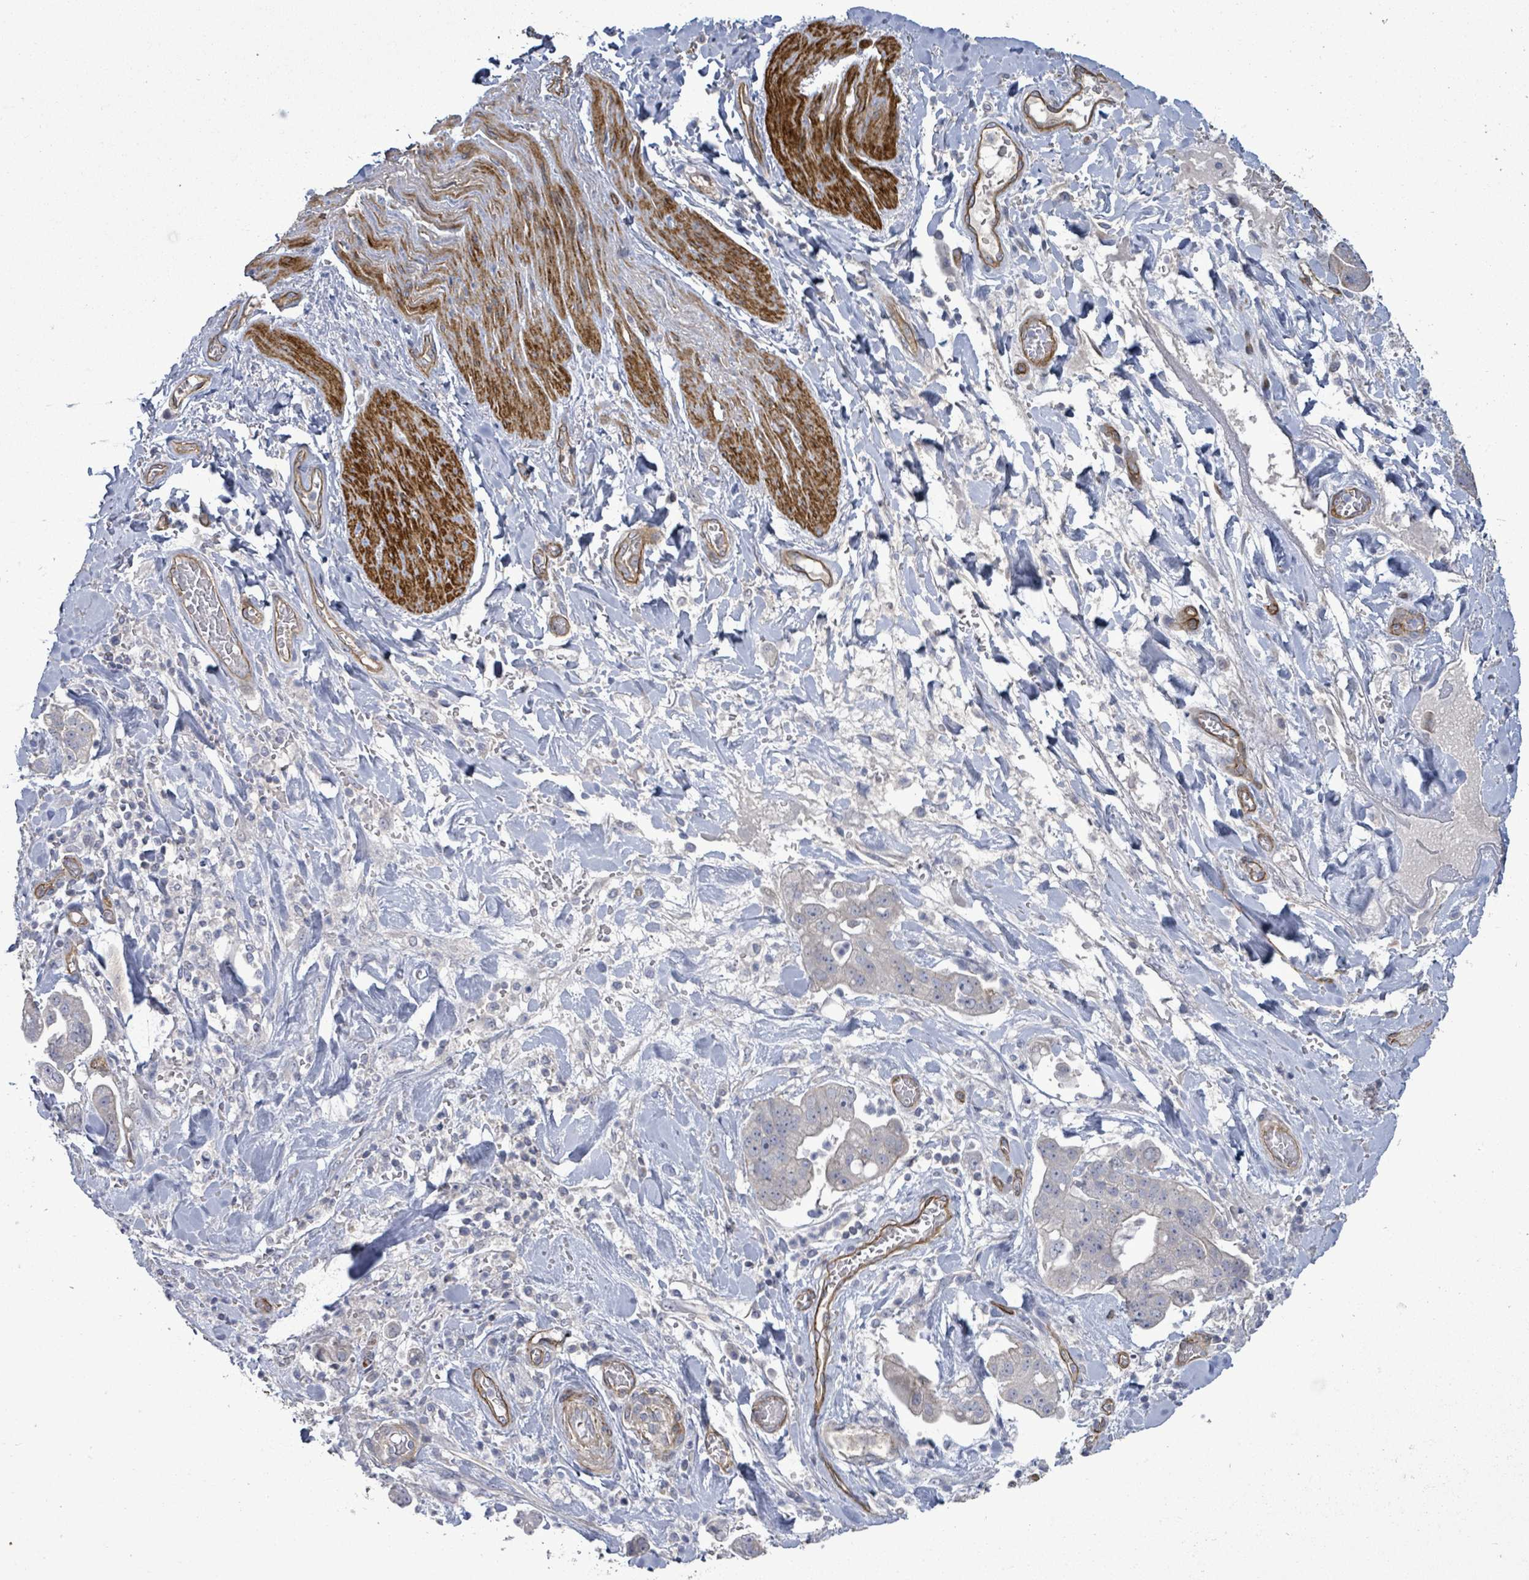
{"staining": {"intensity": "negative", "quantity": "none", "location": "none"}, "tissue": "stomach cancer", "cell_type": "Tumor cells", "image_type": "cancer", "snomed": [{"axis": "morphology", "description": "Adenocarcinoma, NOS"}, {"axis": "topography", "description": "Stomach"}], "caption": "This is an IHC micrograph of stomach cancer (adenocarcinoma). There is no expression in tumor cells.", "gene": "KANK3", "patient": {"sex": "male", "age": 62}}